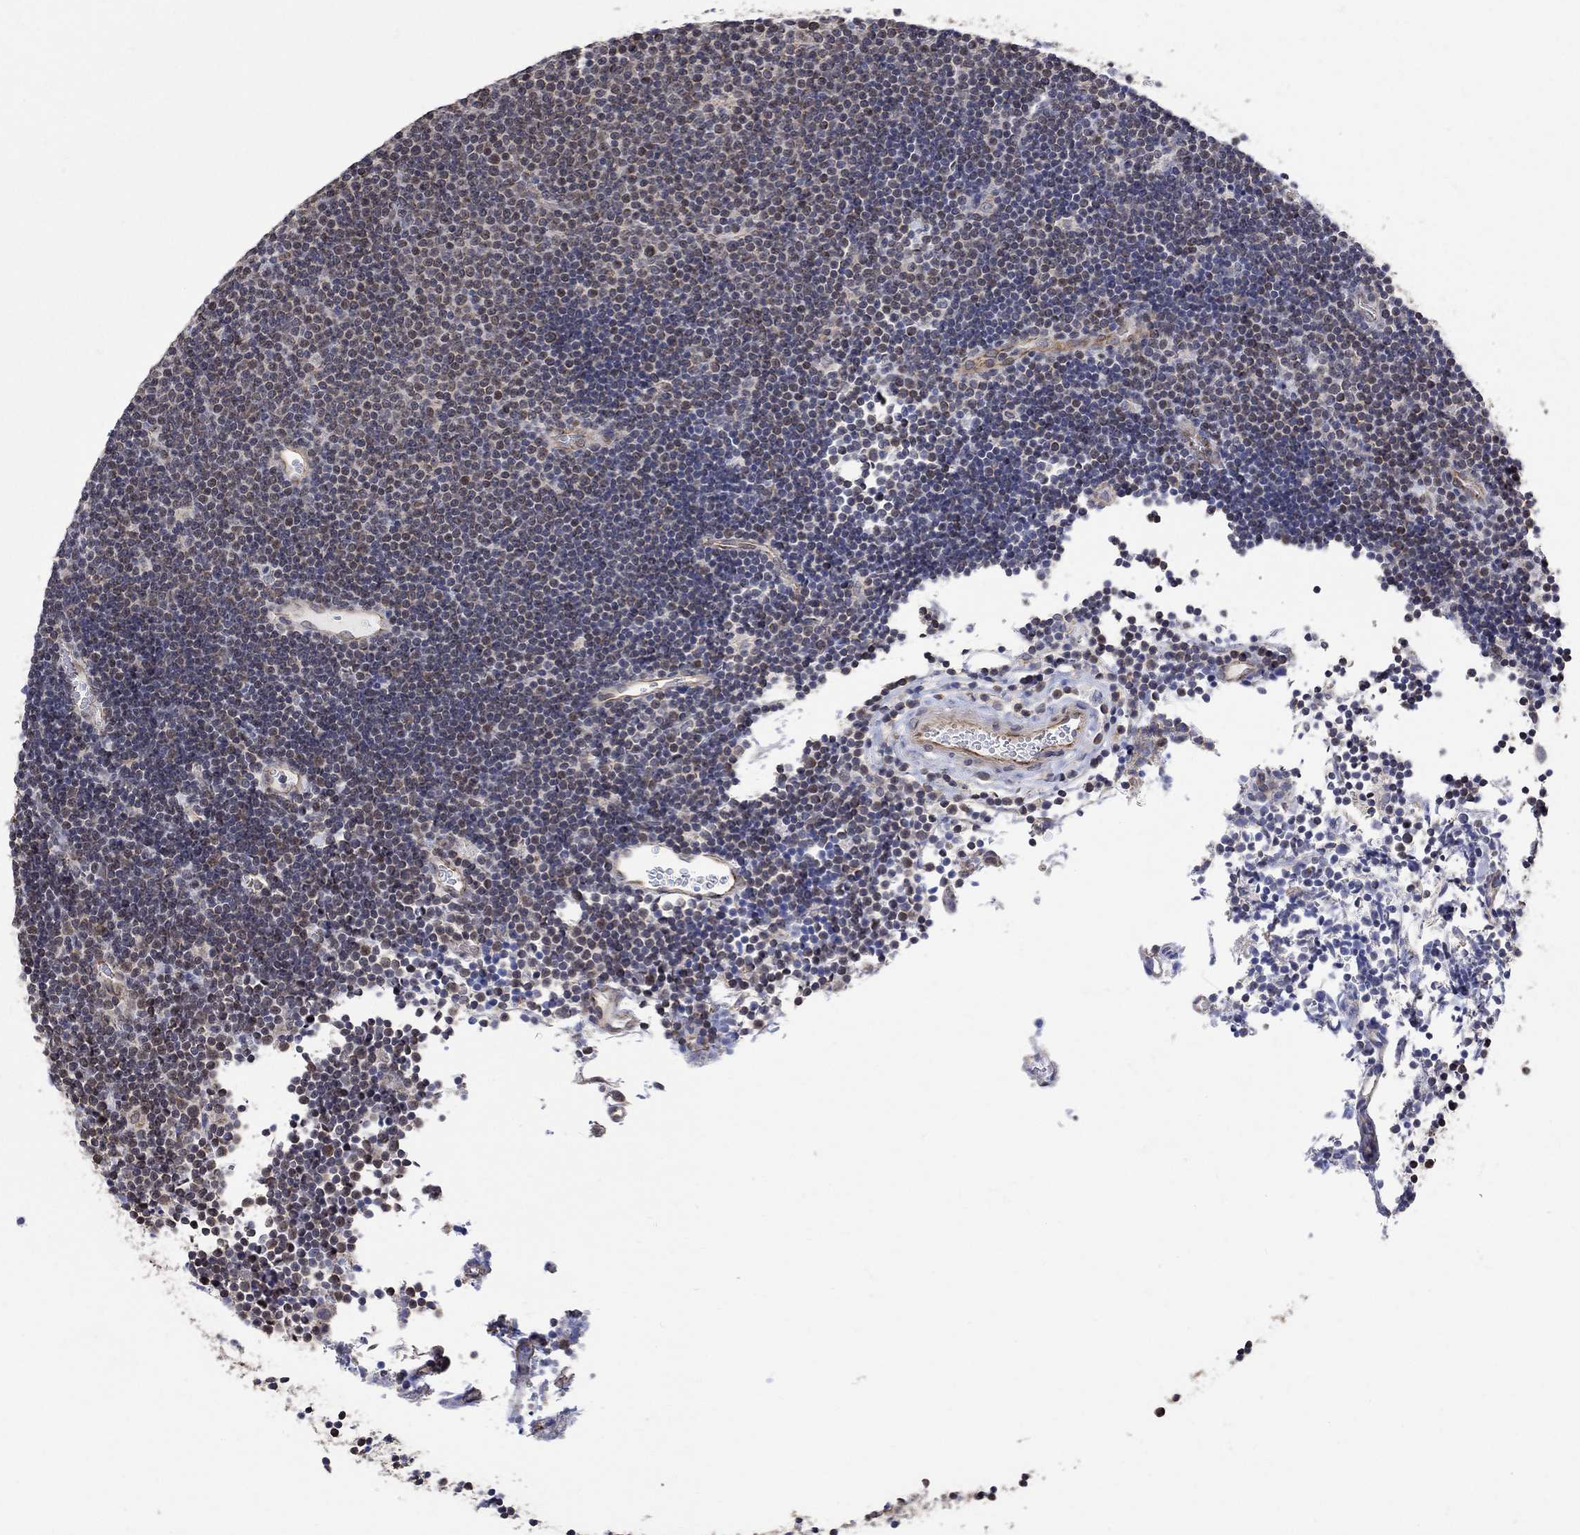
{"staining": {"intensity": "negative", "quantity": "none", "location": "none"}, "tissue": "lymphoma", "cell_type": "Tumor cells", "image_type": "cancer", "snomed": [{"axis": "morphology", "description": "Malignant lymphoma, non-Hodgkin's type, Low grade"}, {"axis": "topography", "description": "Brain"}], "caption": "IHC of malignant lymphoma, non-Hodgkin's type (low-grade) displays no expression in tumor cells.", "gene": "ANKRA2", "patient": {"sex": "female", "age": 66}}